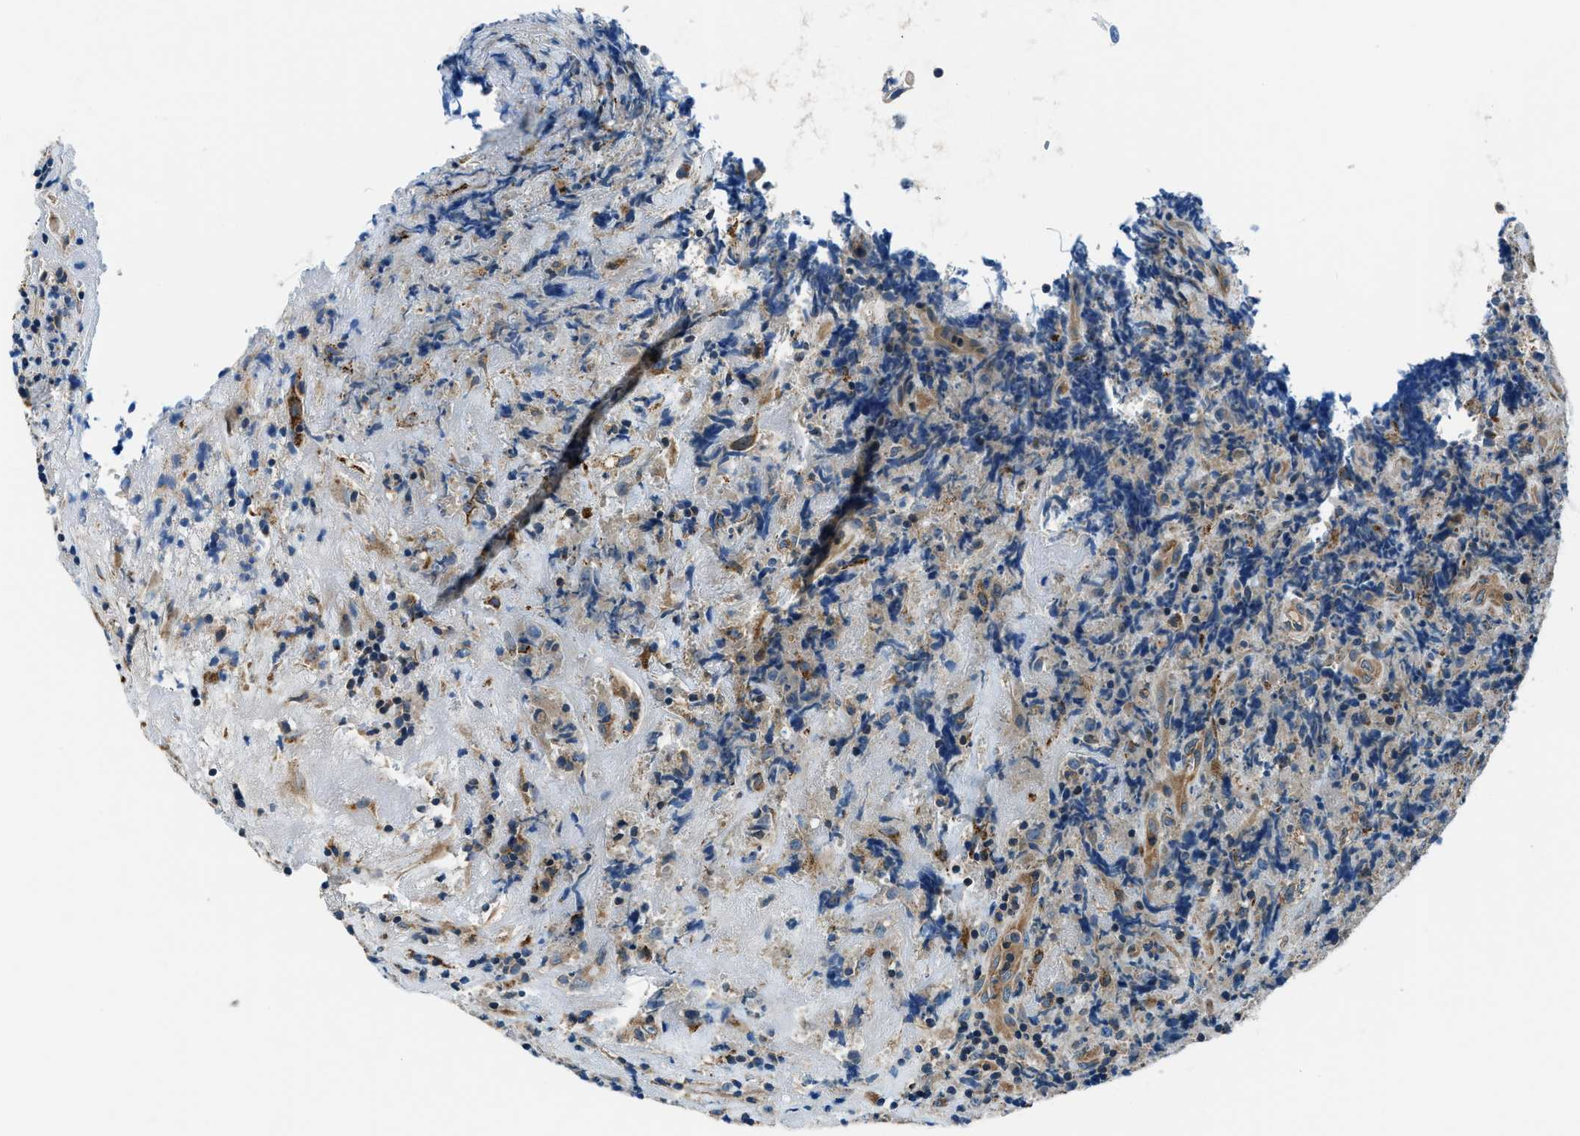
{"staining": {"intensity": "weak", "quantity": ">75%", "location": "cytoplasmic/membranous"}, "tissue": "lymphoma", "cell_type": "Tumor cells", "image_type": "cancer", "snomed": [{"axis": "morphology", "description": "Malignant lymphoma, non-Hodgkin's type, High grade"}, {"axis": "topography", "description": "Tonsil"}], "caption": "An image of human malignant lymphoma, non-Hodgkin's type (high-grade) stained for a protein shows weak cytoplasmic/membranous brown staining in tumor cells.", "gene": "SLC19A2", "patient": {"sex": "female", "age": 36}}